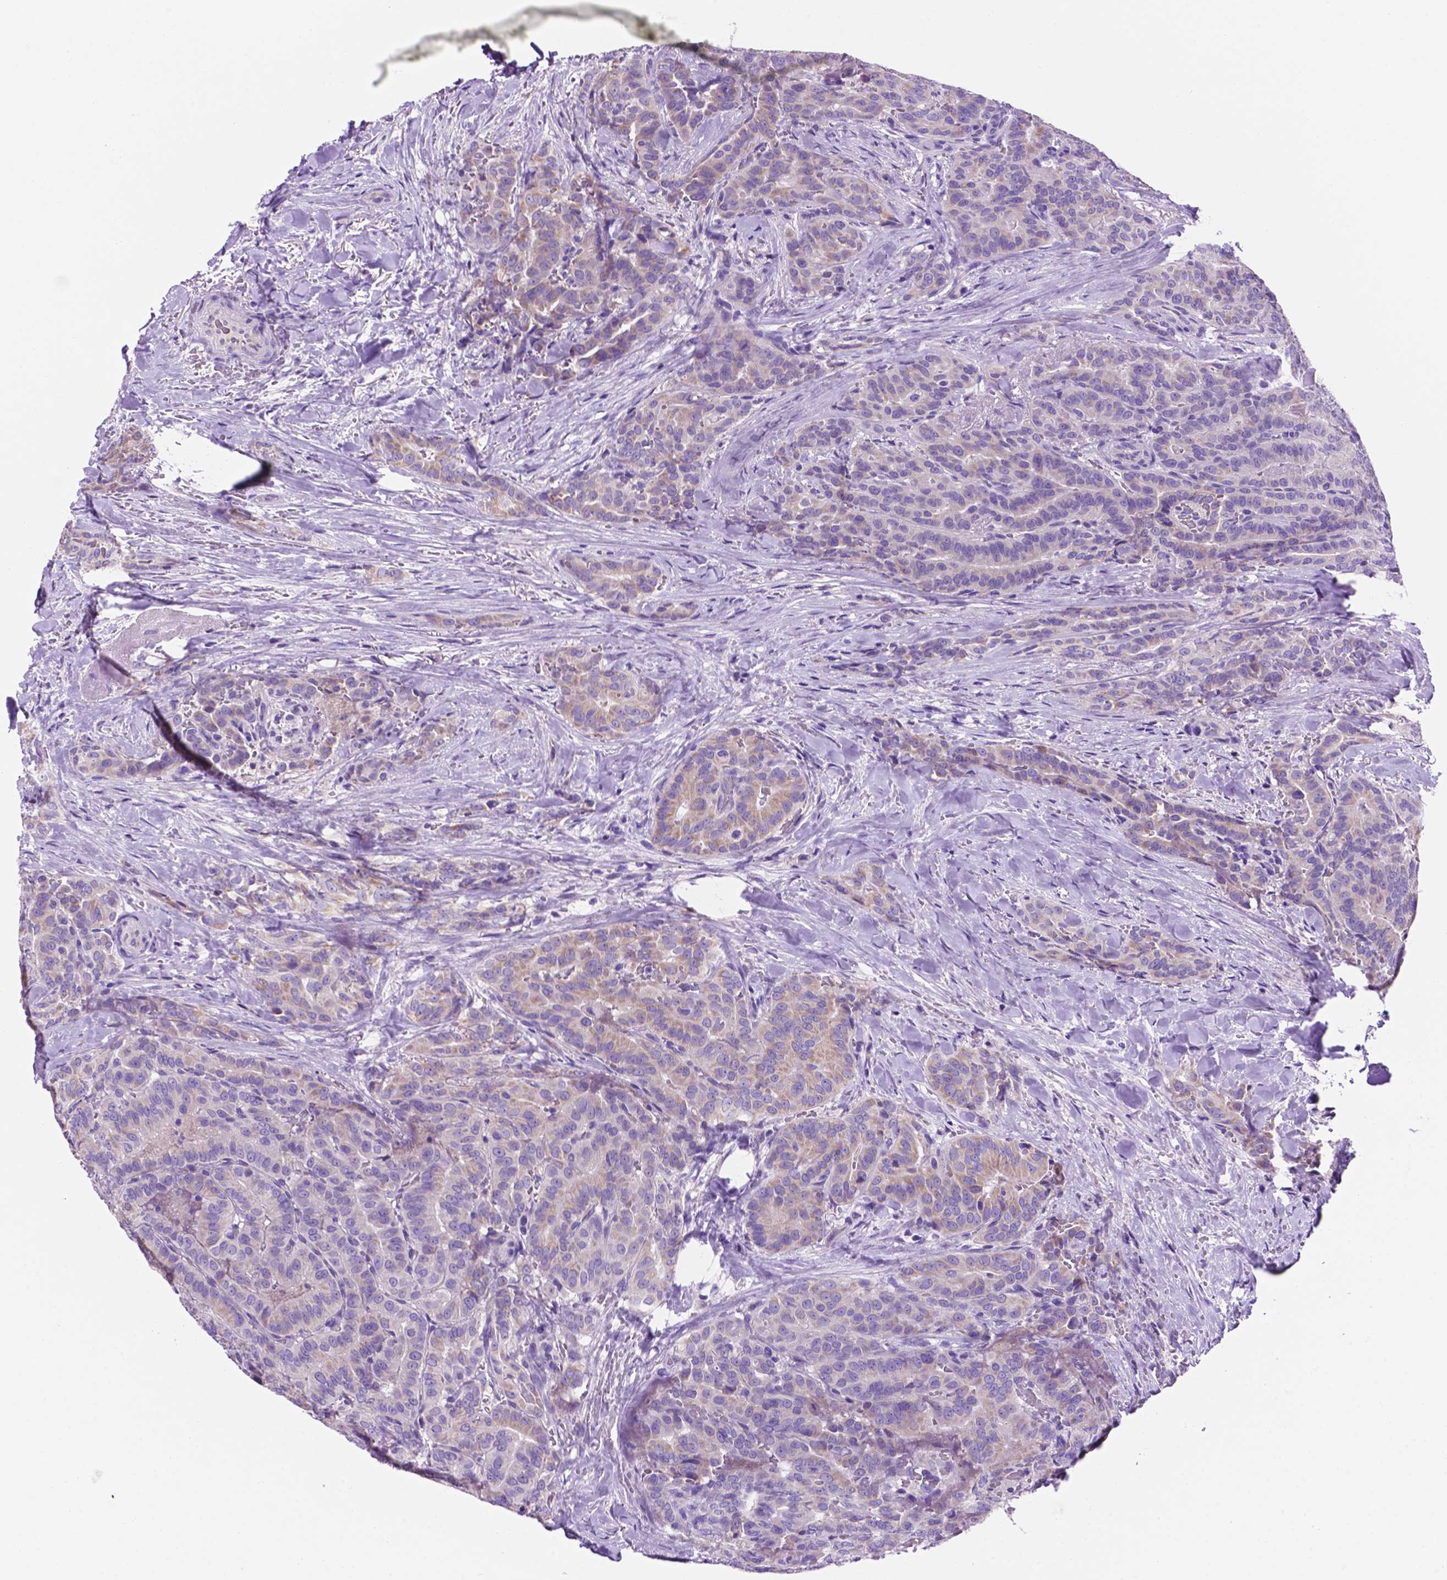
{"staining": {"intensity": "weak", "quantity": "<25%", "location": "cytoplasmic/membranous"}, "tissue": "thyroid cancer", "cell_type": "Tumor cells", "image_type": "cancer", "snomed": [{"axis": "morphology", "description": "Papillary adenocarcinoma, NOS"}, {"axis": "topography", "description": "Thyroid gland"}], "caption": "Tumor cells show no significant protein positivity in thyroid cancer (papillary adenocarcinoma).", "gene": "CEACAM7", "patient": {"sex": "male", "age": 61}}